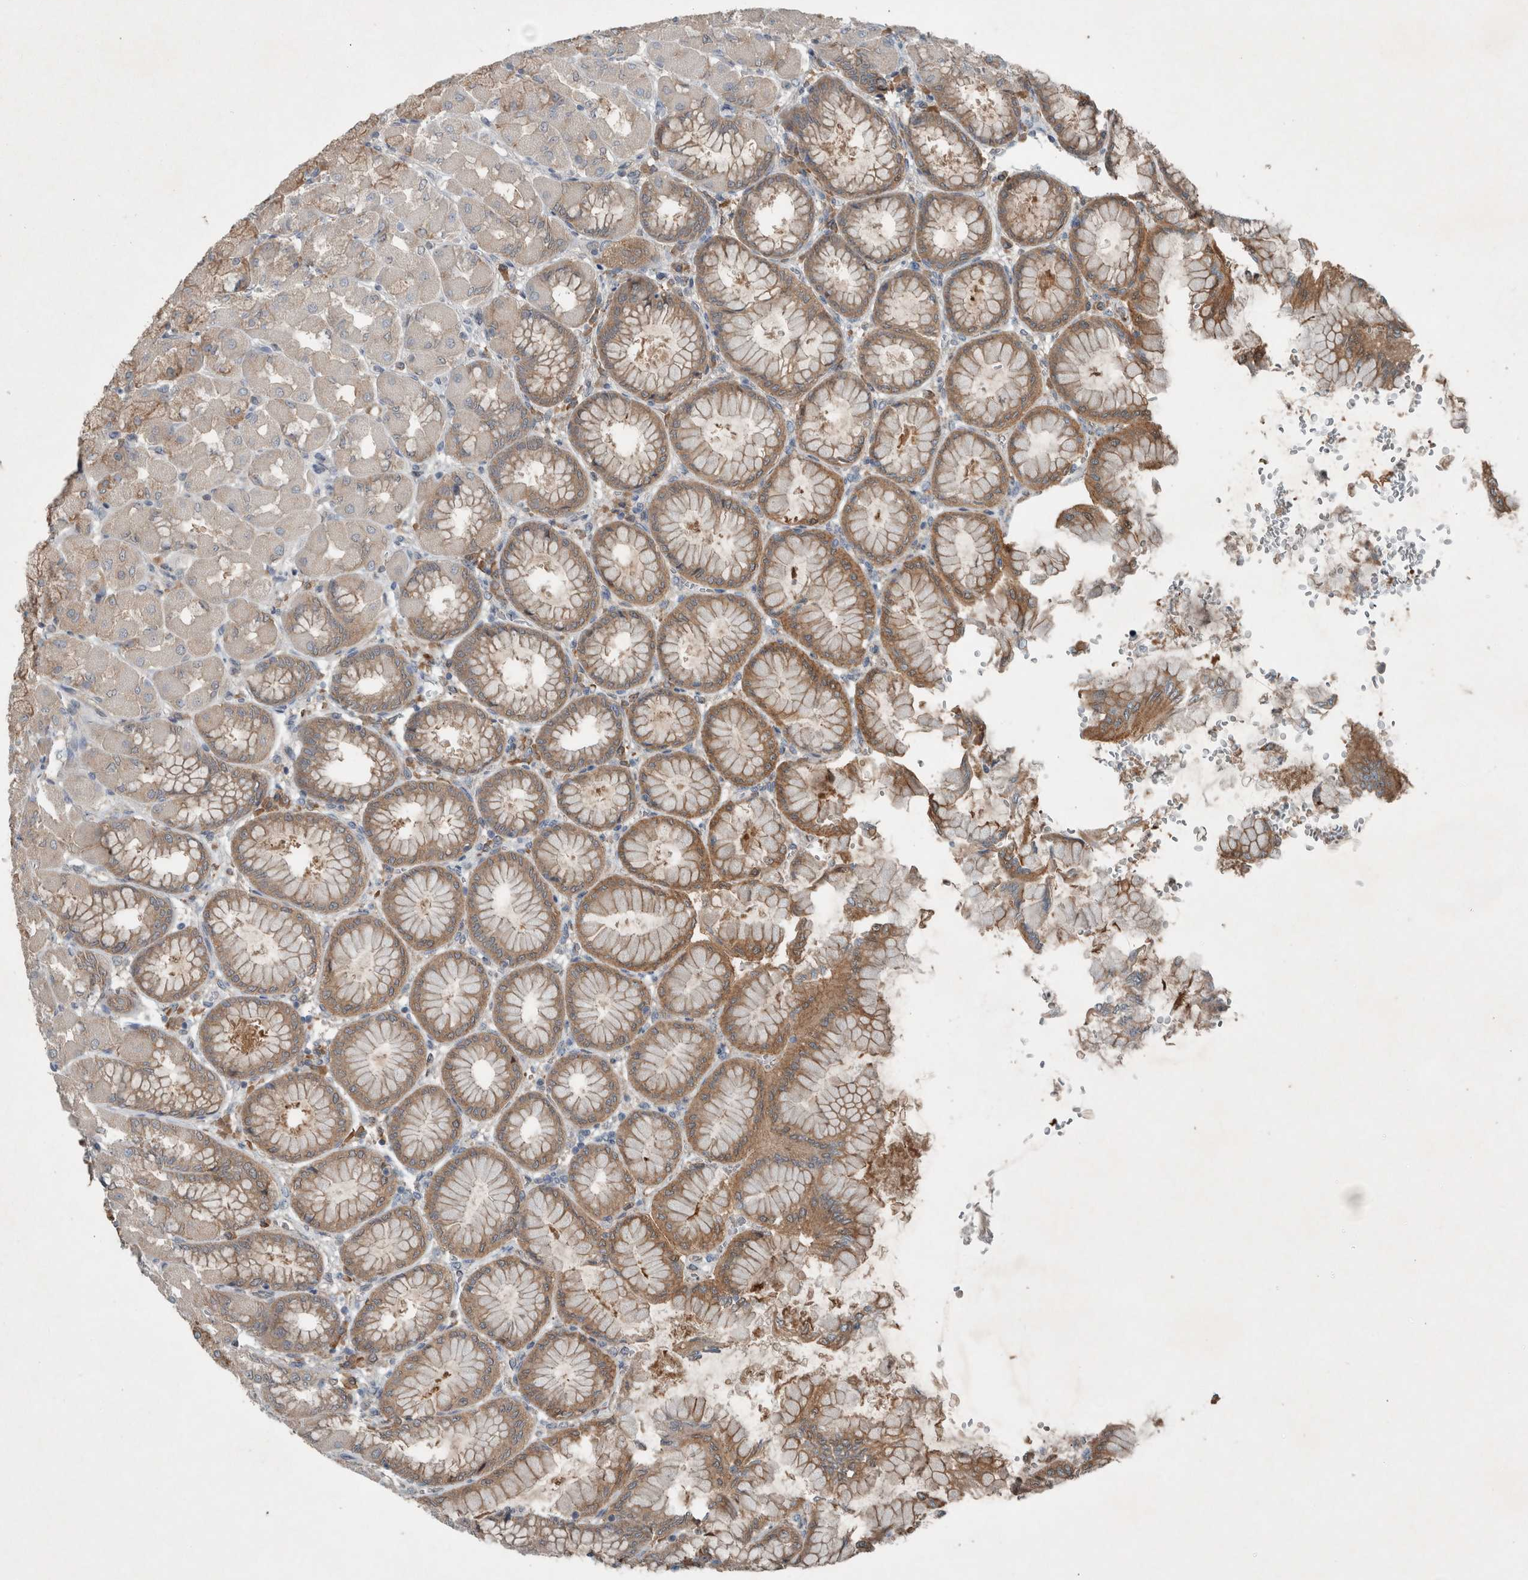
{"staining": {"intensity": "moderate", "quantity": "25%-75%", "location": "cytoplasmic/membranous"}, "tissue": "stomach", "cell_type": "Glandular cells", "image_type": "normal", "snomed": [{"axis": "morphology", "description": "Normal tissue, NOS"}, {"axis": "topography", "description": "Stomach, upper"}], "caption": "Unremarkable stomach reveals moderate cytoplasmic/membranous expression in approximately 25%-75% of glandular cells.", "gene": "ENSG00000285245", "patient": {"sex": "female", "age": 56}}